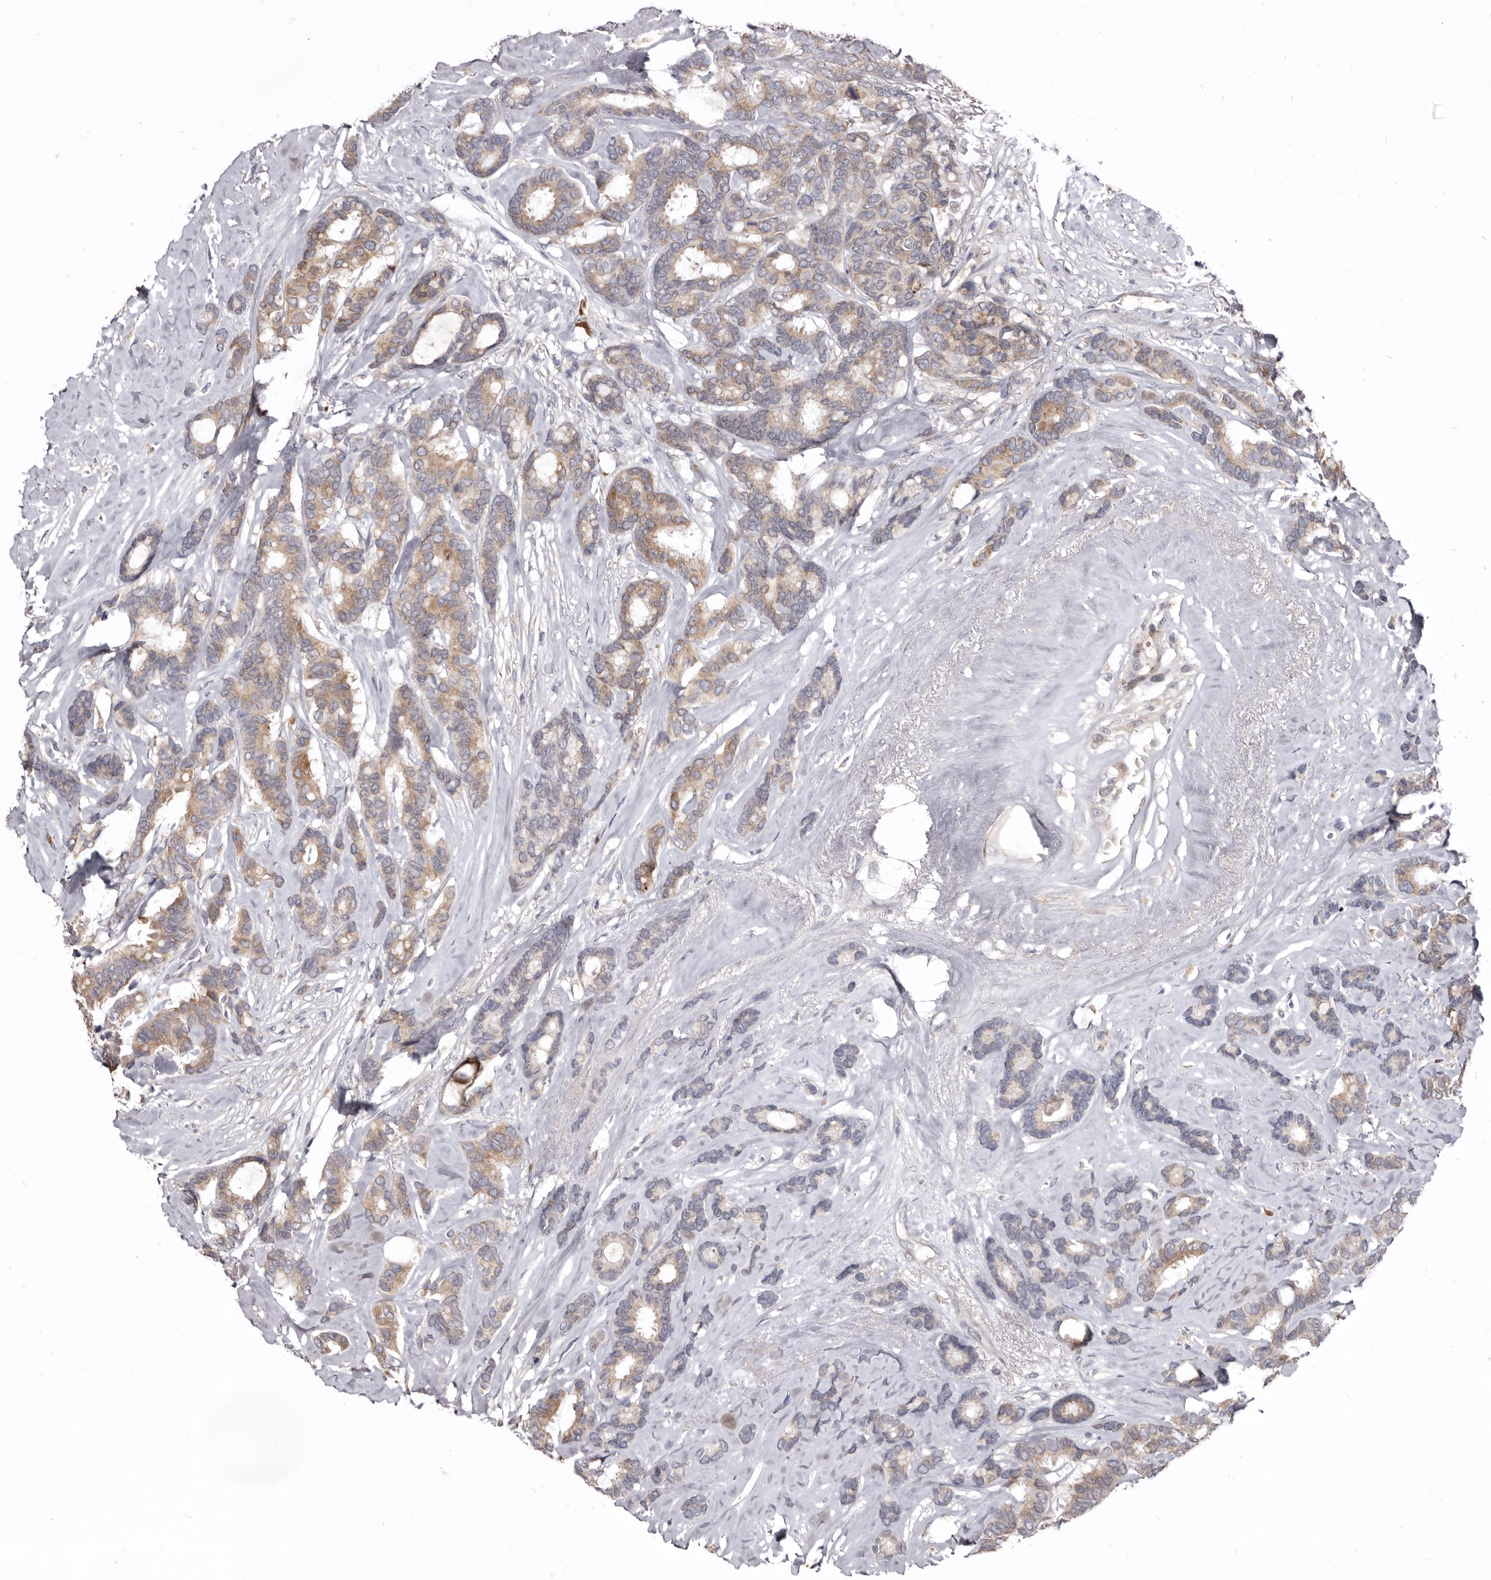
{"staining": {"intensity": "moderate", "quantity": "25%-75%", "location": "cytoplasmic/membranous"}, "tissue": "breast cancer", "cell_type": "Tumor cells", "image_type": "cancer", "snomed": [{"axis": "morphology", "description": "Duct carcinoma"}, {"axis": "topography", "description": "Breast"}], "caption": "An image of breast invasive ductal carcinoma stained for a protein exhibits moderate cytoplasmic/membranous brown staining in tumor cells.", "gene": "NENF", "patient": {"sex": "female", "age": 87}}